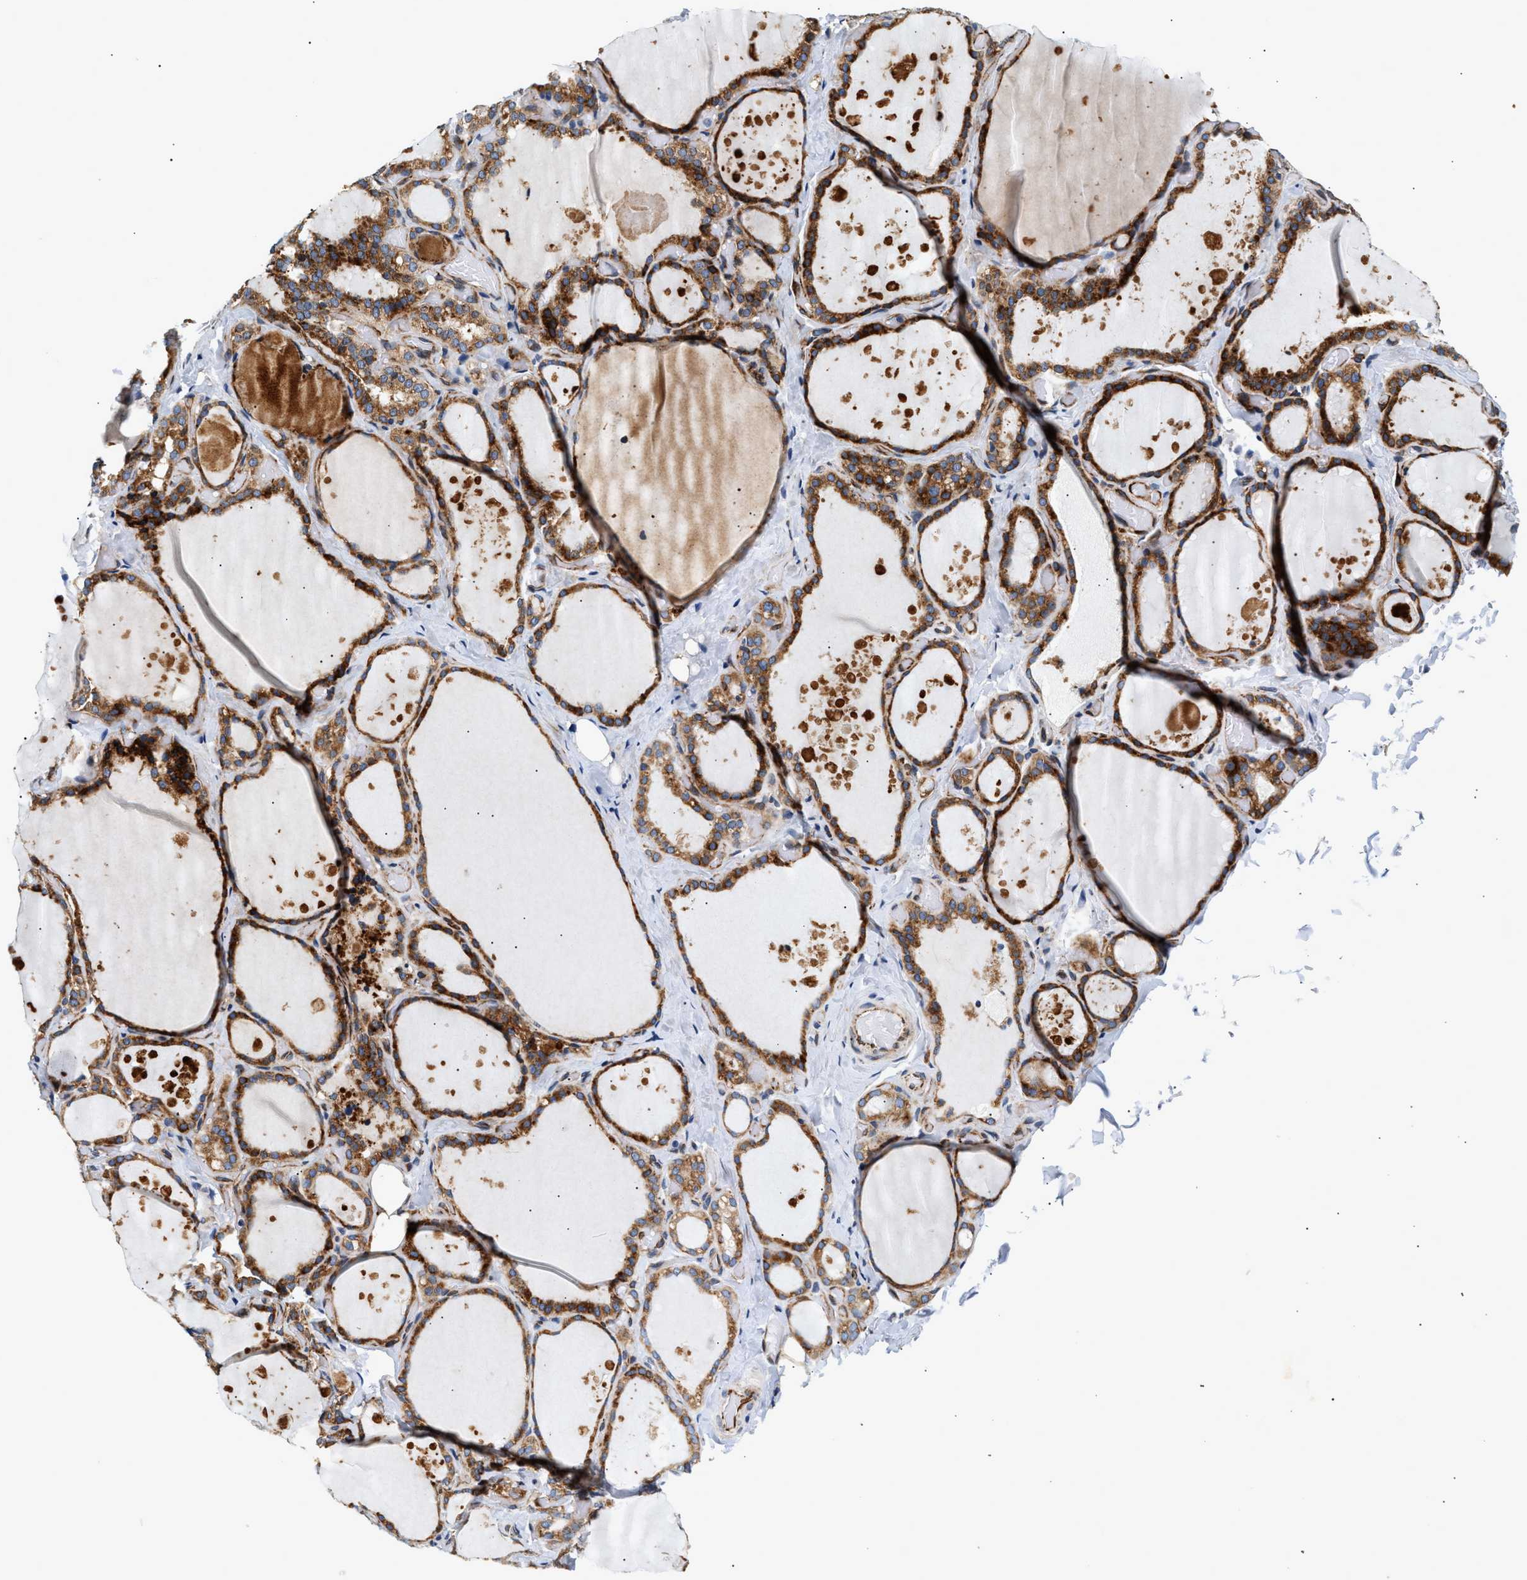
{"staining": {"intensity": "strong", "quantity": ">75%", "location": "cytoplasmic/membranous"}, "tissue": "thyroid gland", "cell_type": "Glandular cells", "image_type": "normal", "snomed": [{"axis": "morphology", "description": "Normal tissue, NOS"}, {"axis": "topography", "description": "Thyroid gland"}], "caption": "Protein positivity by IHC reveals strong cytoplasmic/membranous expression in approximately >75% of glandular cells in unremarkable thyroid gland. Nuclei are stained in blue.", "gene": "IFT74", "patient": {"sex": "female", "age": 44}}